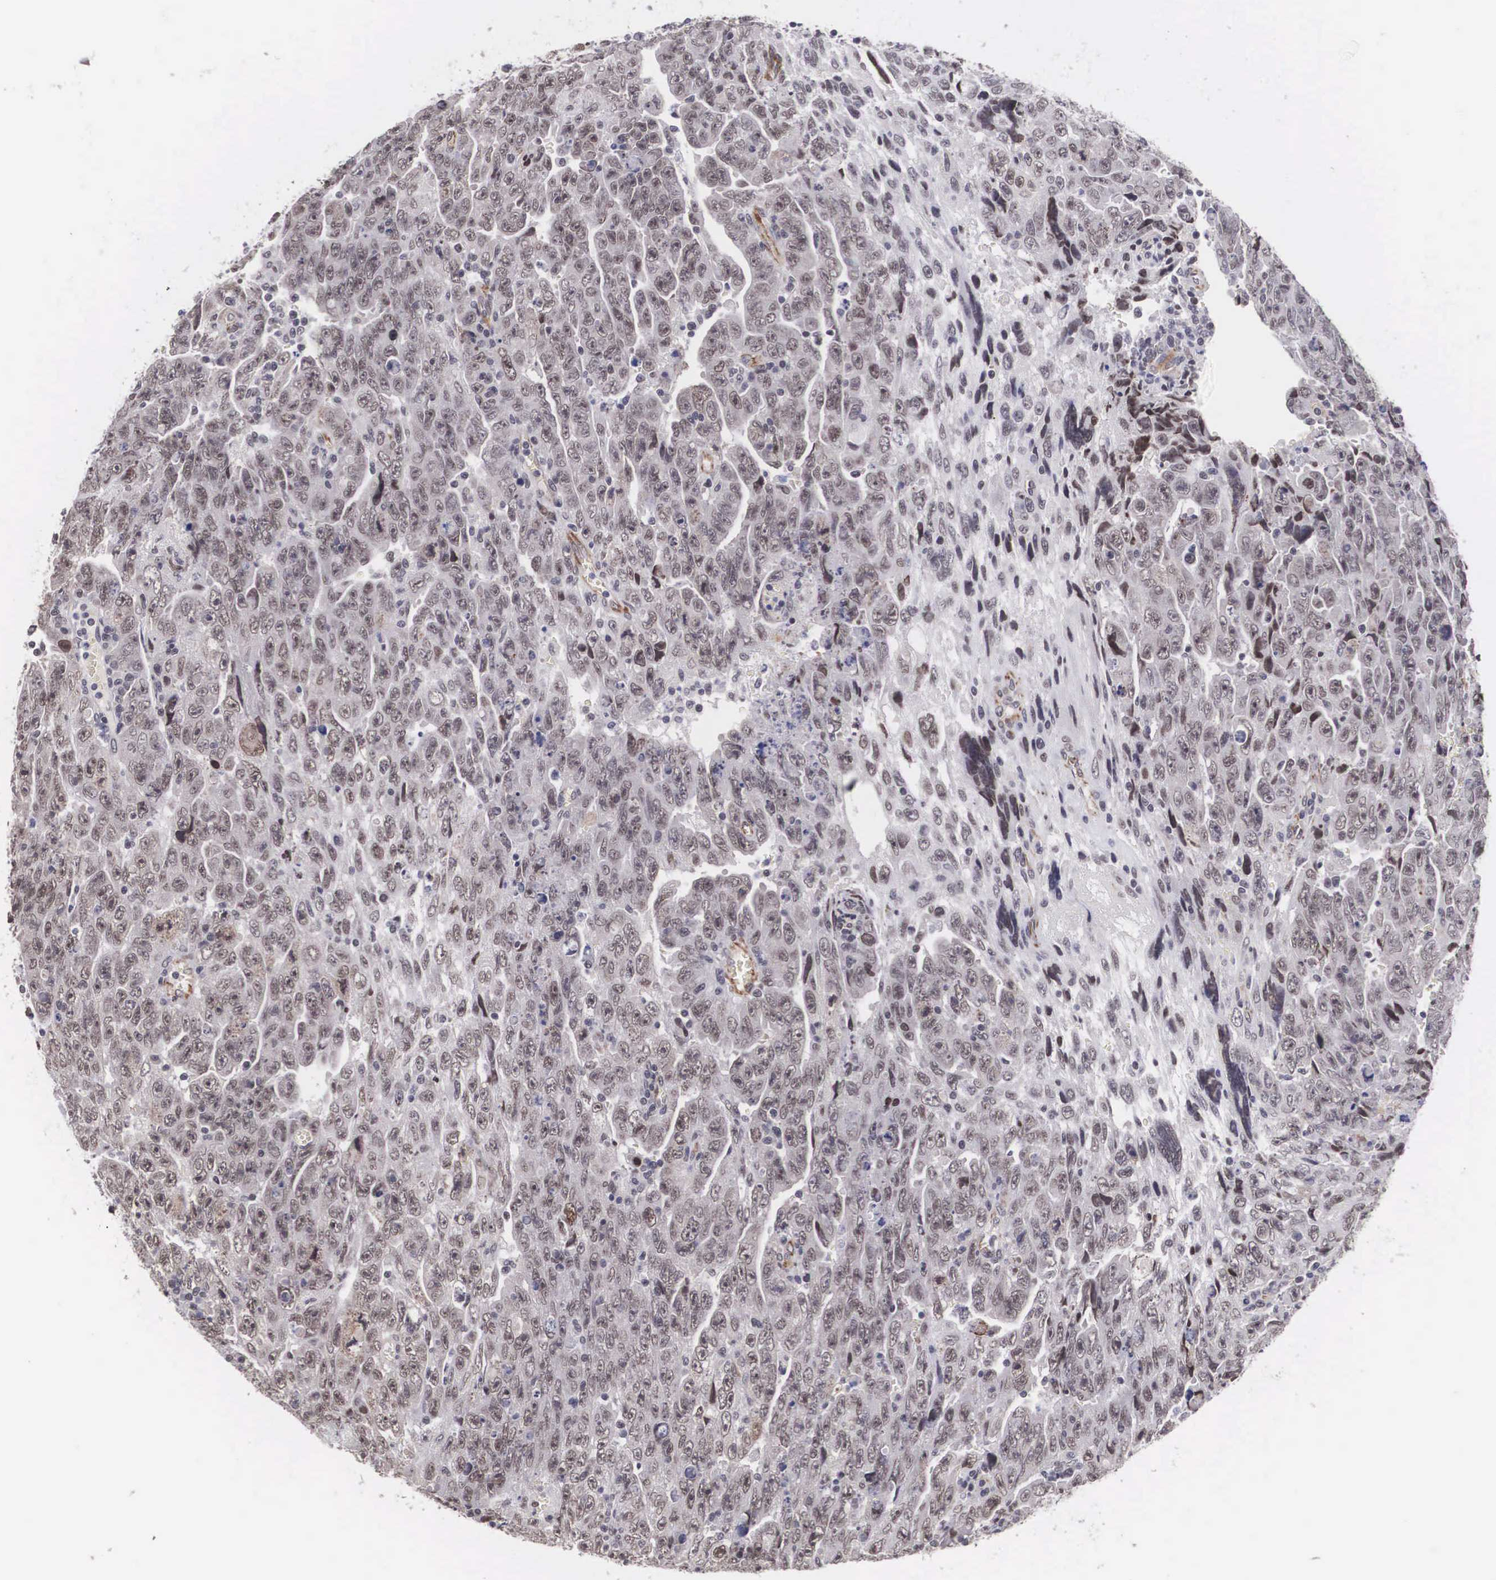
{"staining": {"intensity": "weak", "quantity": "25%-75%", "location": "nuclear"}, "tissue": "testis cancer", "cell_type": "Tumor cells", "image_type": "cancer", "snomed": [{"axis": "morphology", "description": "Carcinoma, Embryonal, NOS"}, {"axis": "topography", "description": "Testis"}], "caption": "IHC photomicrograph of neoplastic tissue: embryonal carcinoma (testis) stained using IHC reveals low levels of weak protein expression localized specifically in the nuclear of tumor cells, appearing as a nuclear brown color.", "gene": "MORC2", "patient": {"sex": "male", "age": 28}}